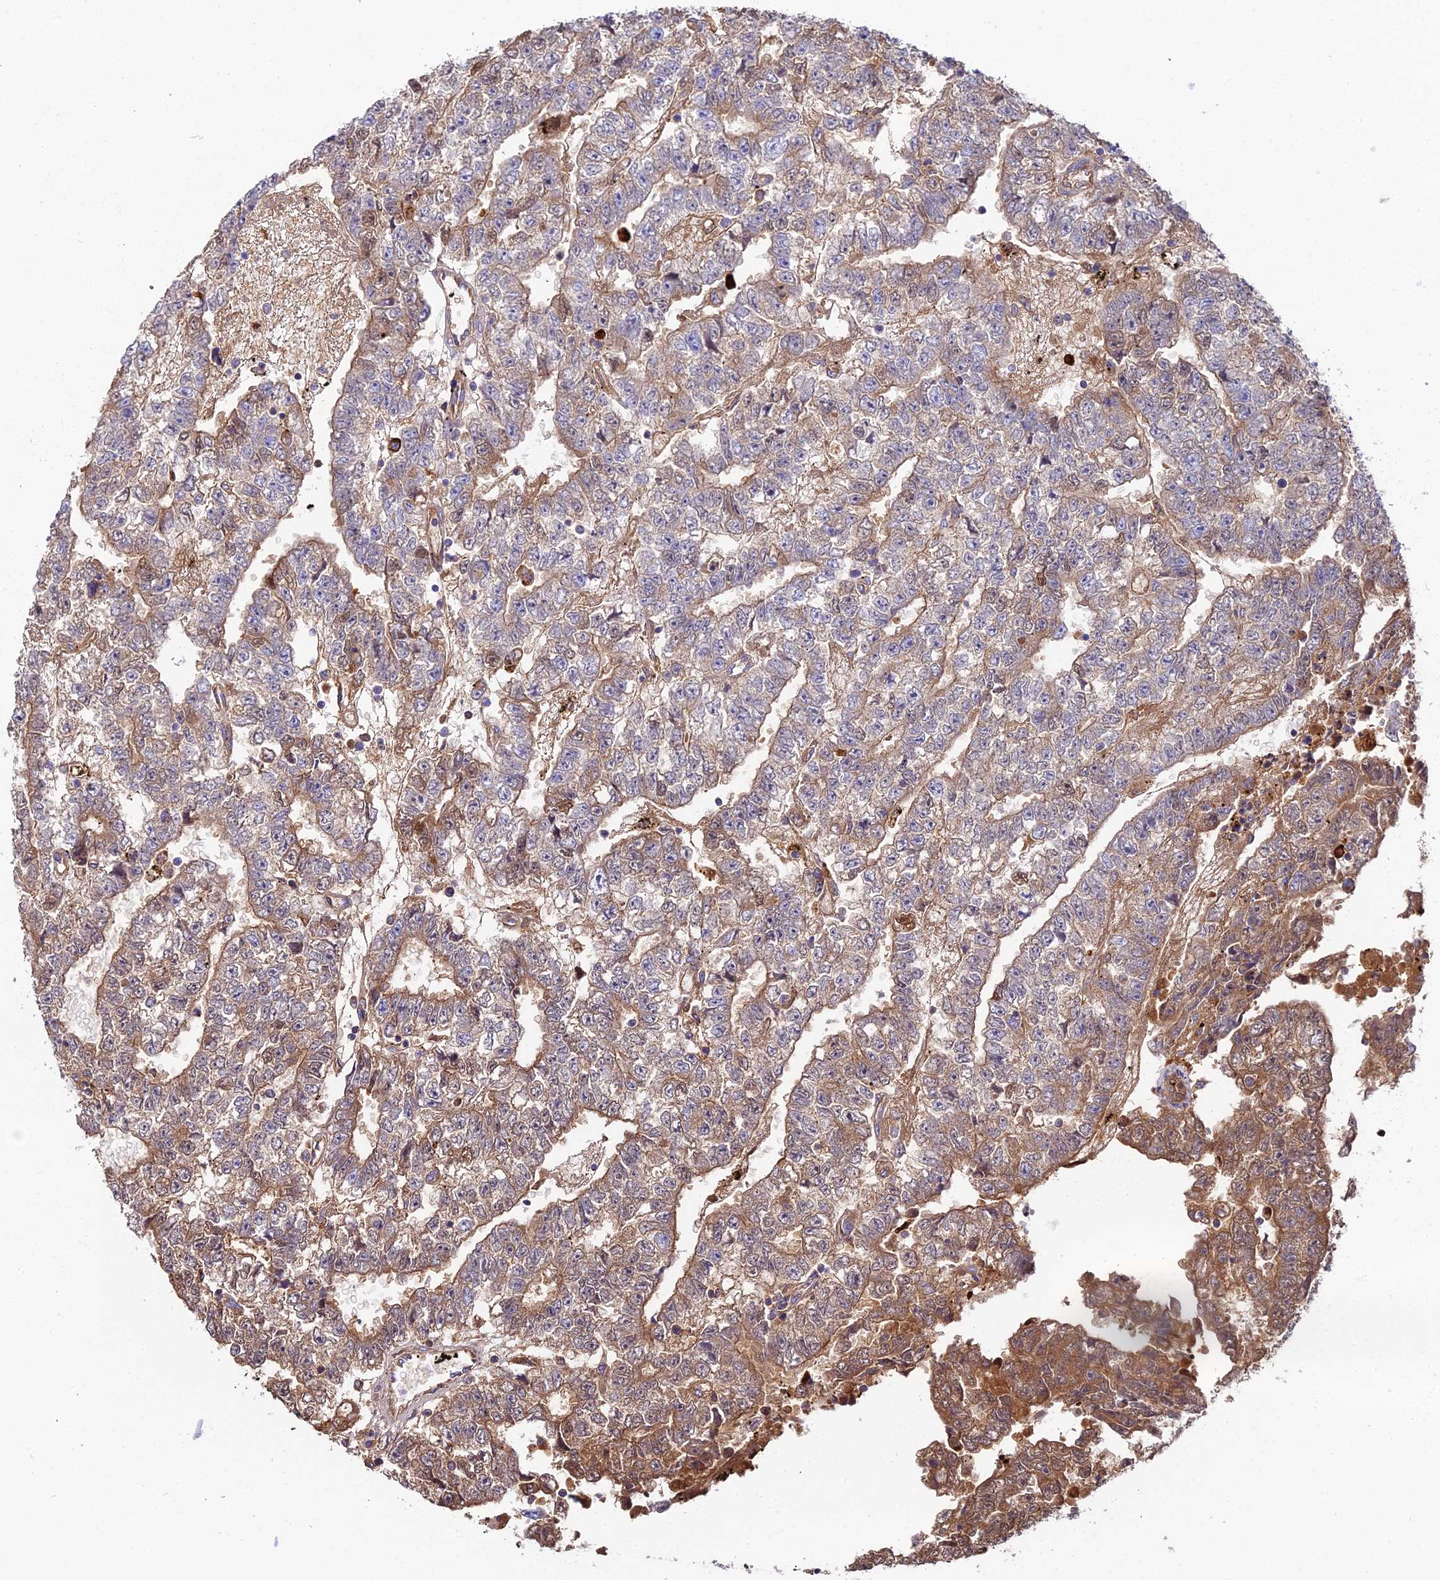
{"staining": {"intensity": "moderate", "quantity": ">75%", "location": "cytoplasmic/membranous"}, "tissue": "testis cancer", "cell_type": "Tumor cells", "image_type": "cancer", "snomed": [{"axis": "morphology", "description": "Carcinoma, Embryonal, NOS"}, {"axis": "topography", "description": "Testis"}], "caption": "Approximately >75% of tumor cells in testis embryonal carcinoma exhibit moderate cytoplasmic/membranous protein staining as visualized by brown immunohistochemical staining.", "gene": "BEX4", "patient": {"sex": "male", "age": 25}}